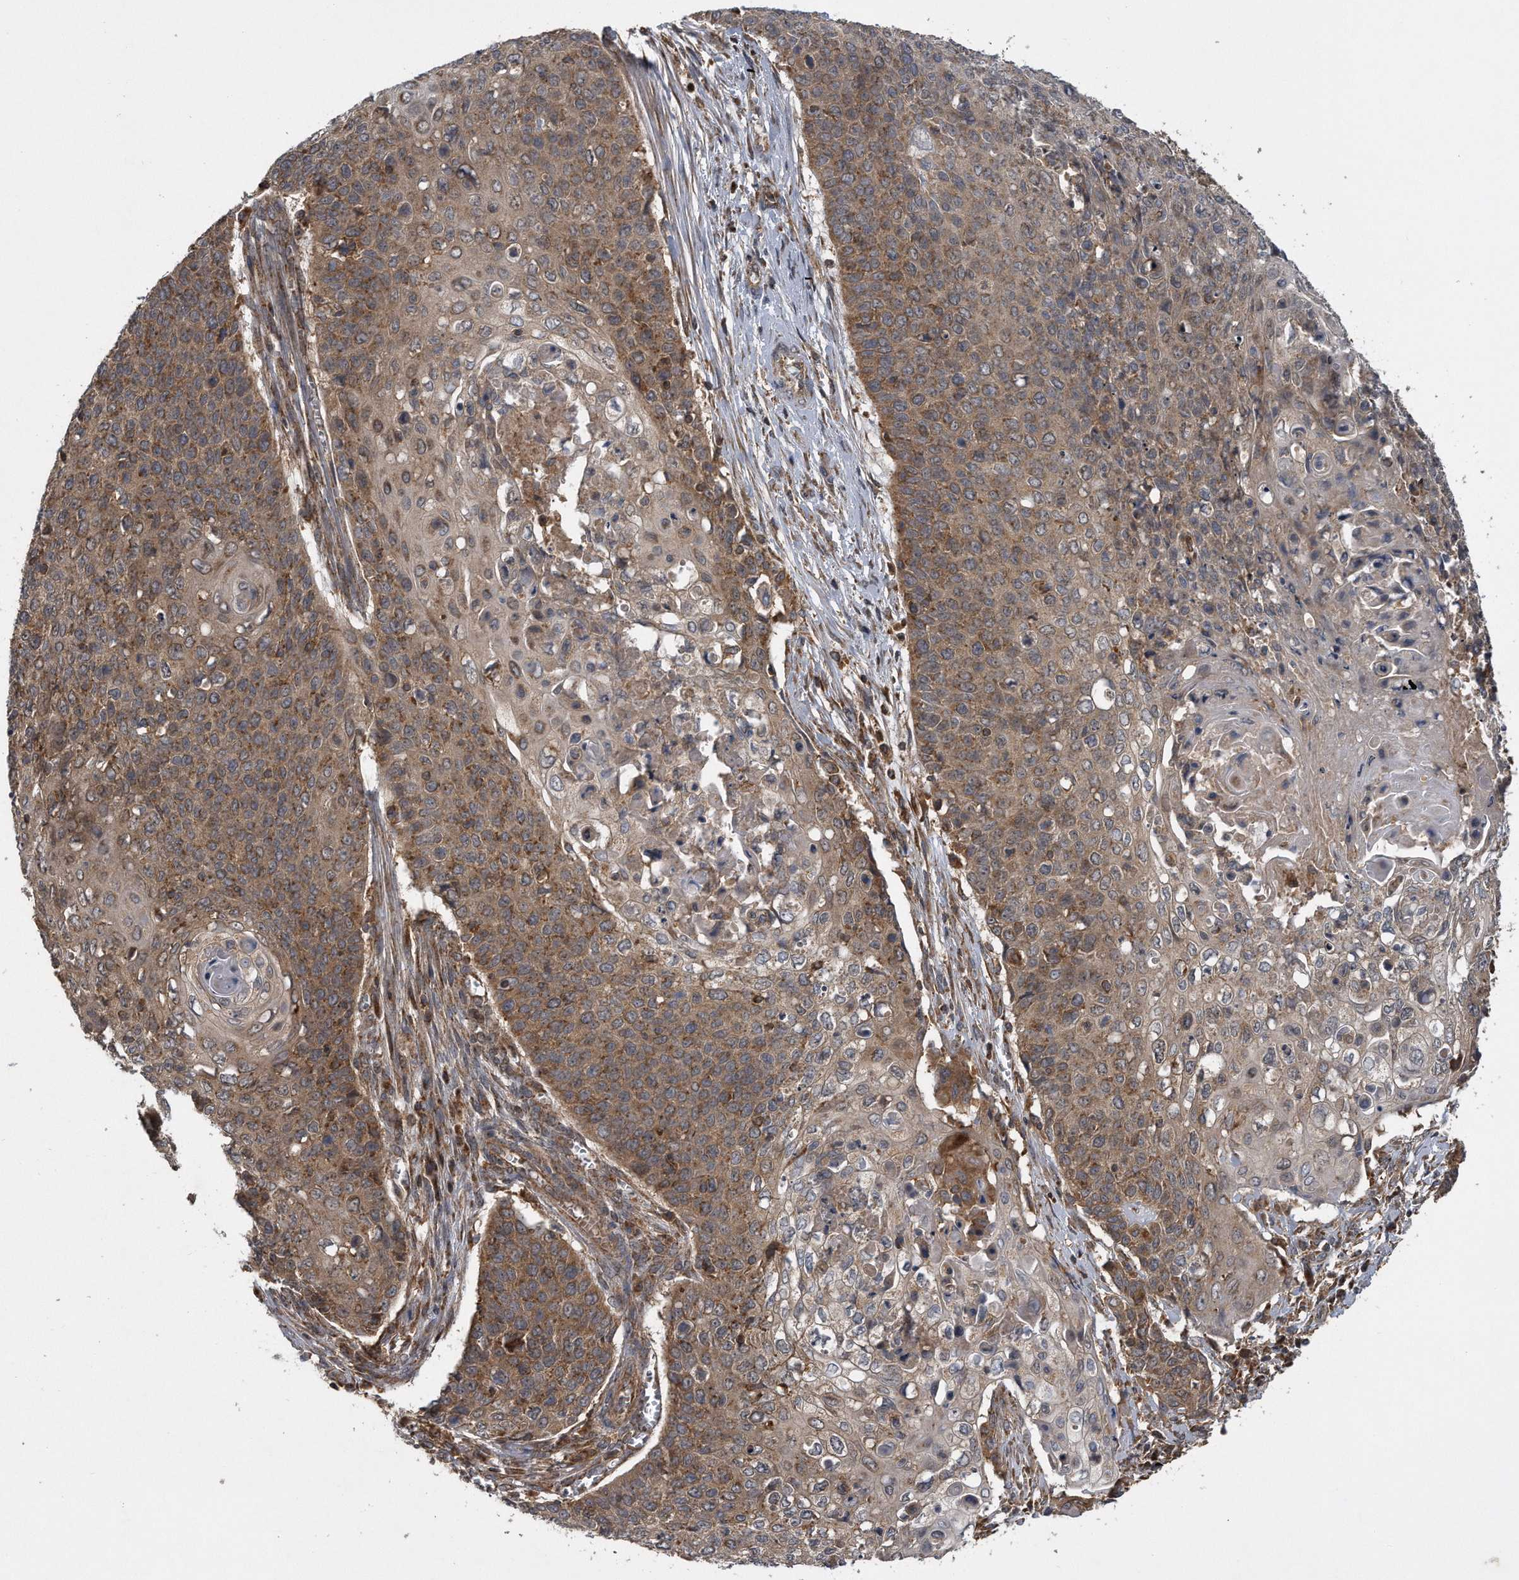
{"staining": {"intensity": "moderate", "quantity": ">75%", "location": "cytoplasmic/membranous"}, "tissue": "cervical cancer", "cell_type": "Tumor cells", "image_type": "cancer", "snomed": [{"axis": "morphology", "description": "Squamous cell carcinoma, NOS"}, {"axis": "topography", "description": "Cervix"}], "caption": "Immunohistochemical staining of squamous cell carcinoma (cervical) demonstrates medium levels of moderate cytoplasmic/membranous expression in about >75% of tumor cells.", "gene": "ALPK2", "patient": {"sex": "female", "age": 39}}